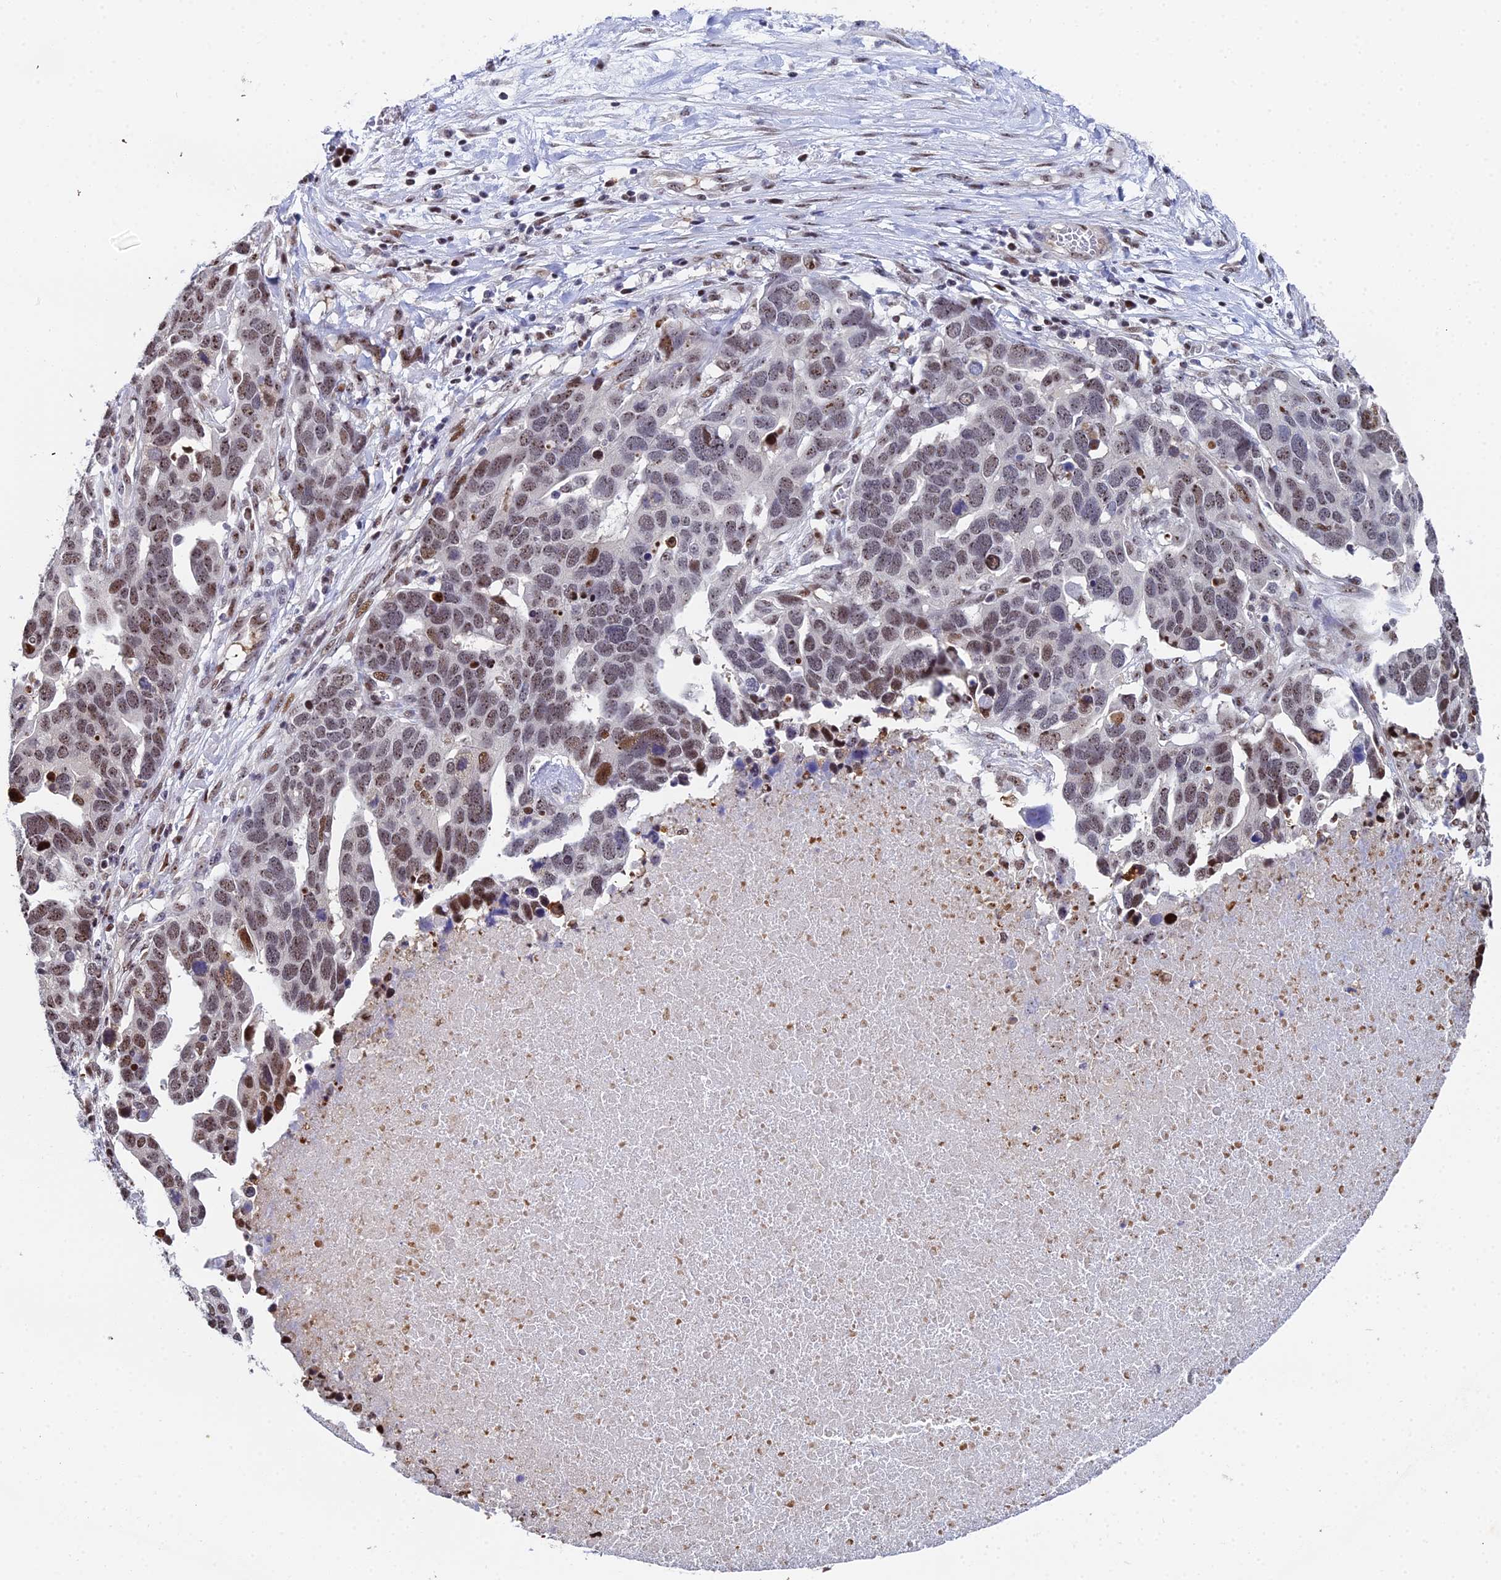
{"staining": {"intensity": "moderate", "quantity": "25%-75%", "location": "nuclear"}, "tissue": "ovarian cancer", "cell_type": "Tumor cells", "image_type": "cancer", "snomed": [{"axis": "morphology", "description": "Cystadenocarcinoma, serous, NOS"}, {"axis": "topography", "description": "Ovary"}], "caption": "Brown immunohistochemical staining in ovarian cancer (serous cystadenocarcinoma) exhibits moderate nuclear expression in about 25%-75% of tumor cells.", "gene": "TIFA", "patient": {"sex": "female", "age": 54}}